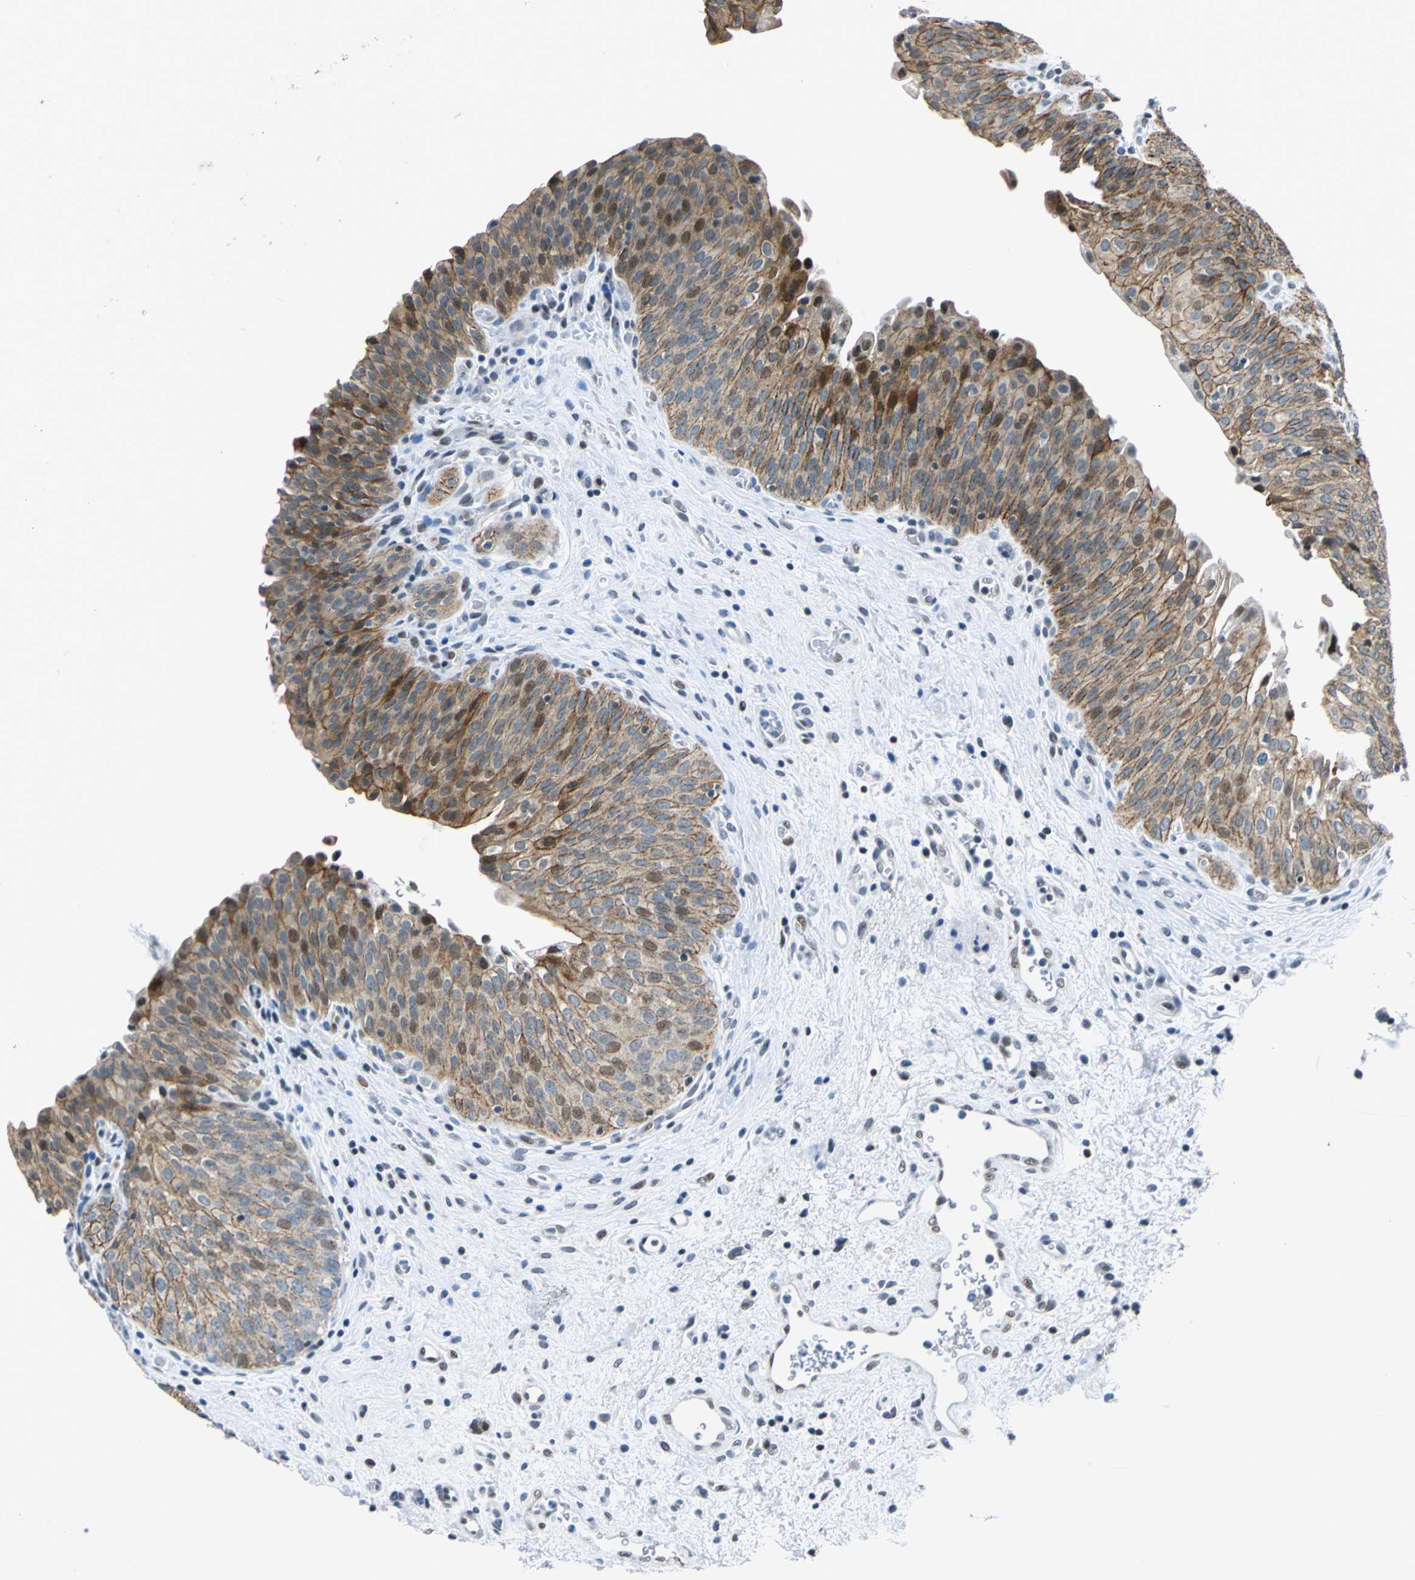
{"staining": {"intensity": "moderate", "quantity": ">75%", "location": "cytoplasmic/membranous,nuclear"}, "tissue": "urinary bladder", "cell_type": "Urothelial cells", "image_type": "normal", "snomed": [{"axis": "morphology", "description": "Normal tissue, NOS"}, {"axis": "morphology", "description": "Dysplasia, NOS"}, {"axis": "topography", "description": "Urinary bladder"}], "caption": "Immunohistochemistry (IHC) image of unremarkable urinary bladder stained for a protein (brown), which exhibits medium levels of moderate cytoplasmic/membranous,nuclear positivity in approximately >75% of urothelial cells.", "gene": "HCFC2", "patient": {"sex": "male", "age": 35}}